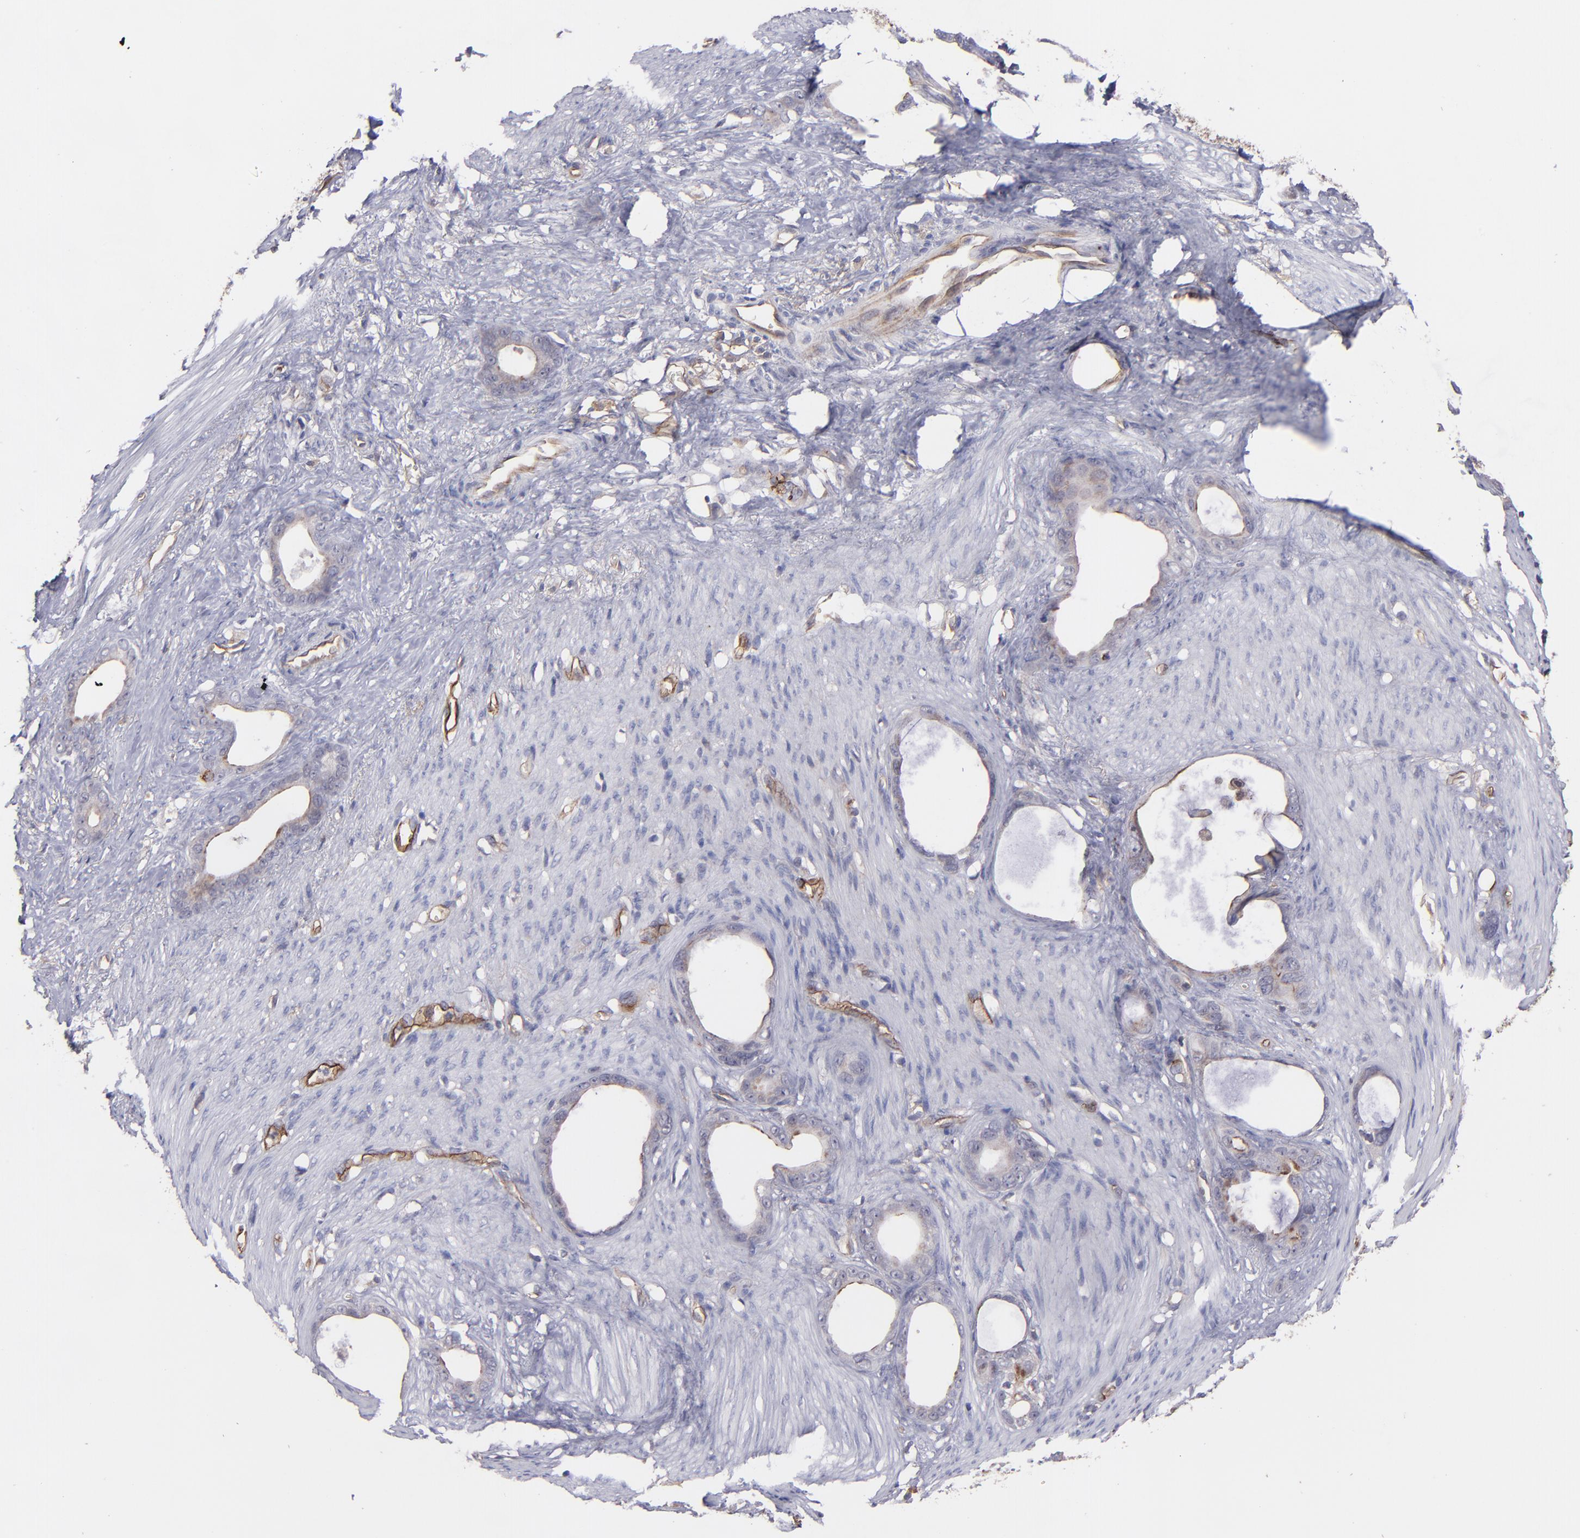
{"staining": {"intensity": "weak", "quantity": "25%-75%", "location": "cytoplasmic/membranous"}, "tissue": "stomach cancer", "cell_type": "Tumor cells", "image_type": "cancer", "snomed": [{"axis": "morphology", "description": "Adenocarcinoma, NOS"}, {"axis": "topography", "description": "Stomach"}], "caption": "Adenocarcinoma (stomach) was stained to show a protein in brown. There is low levels of weak cytoplasmic/membranous staining in about 25%-75% of tumor cells.", "gene": "ICAM1", "patient": {"sex": "female", "age": 75}}